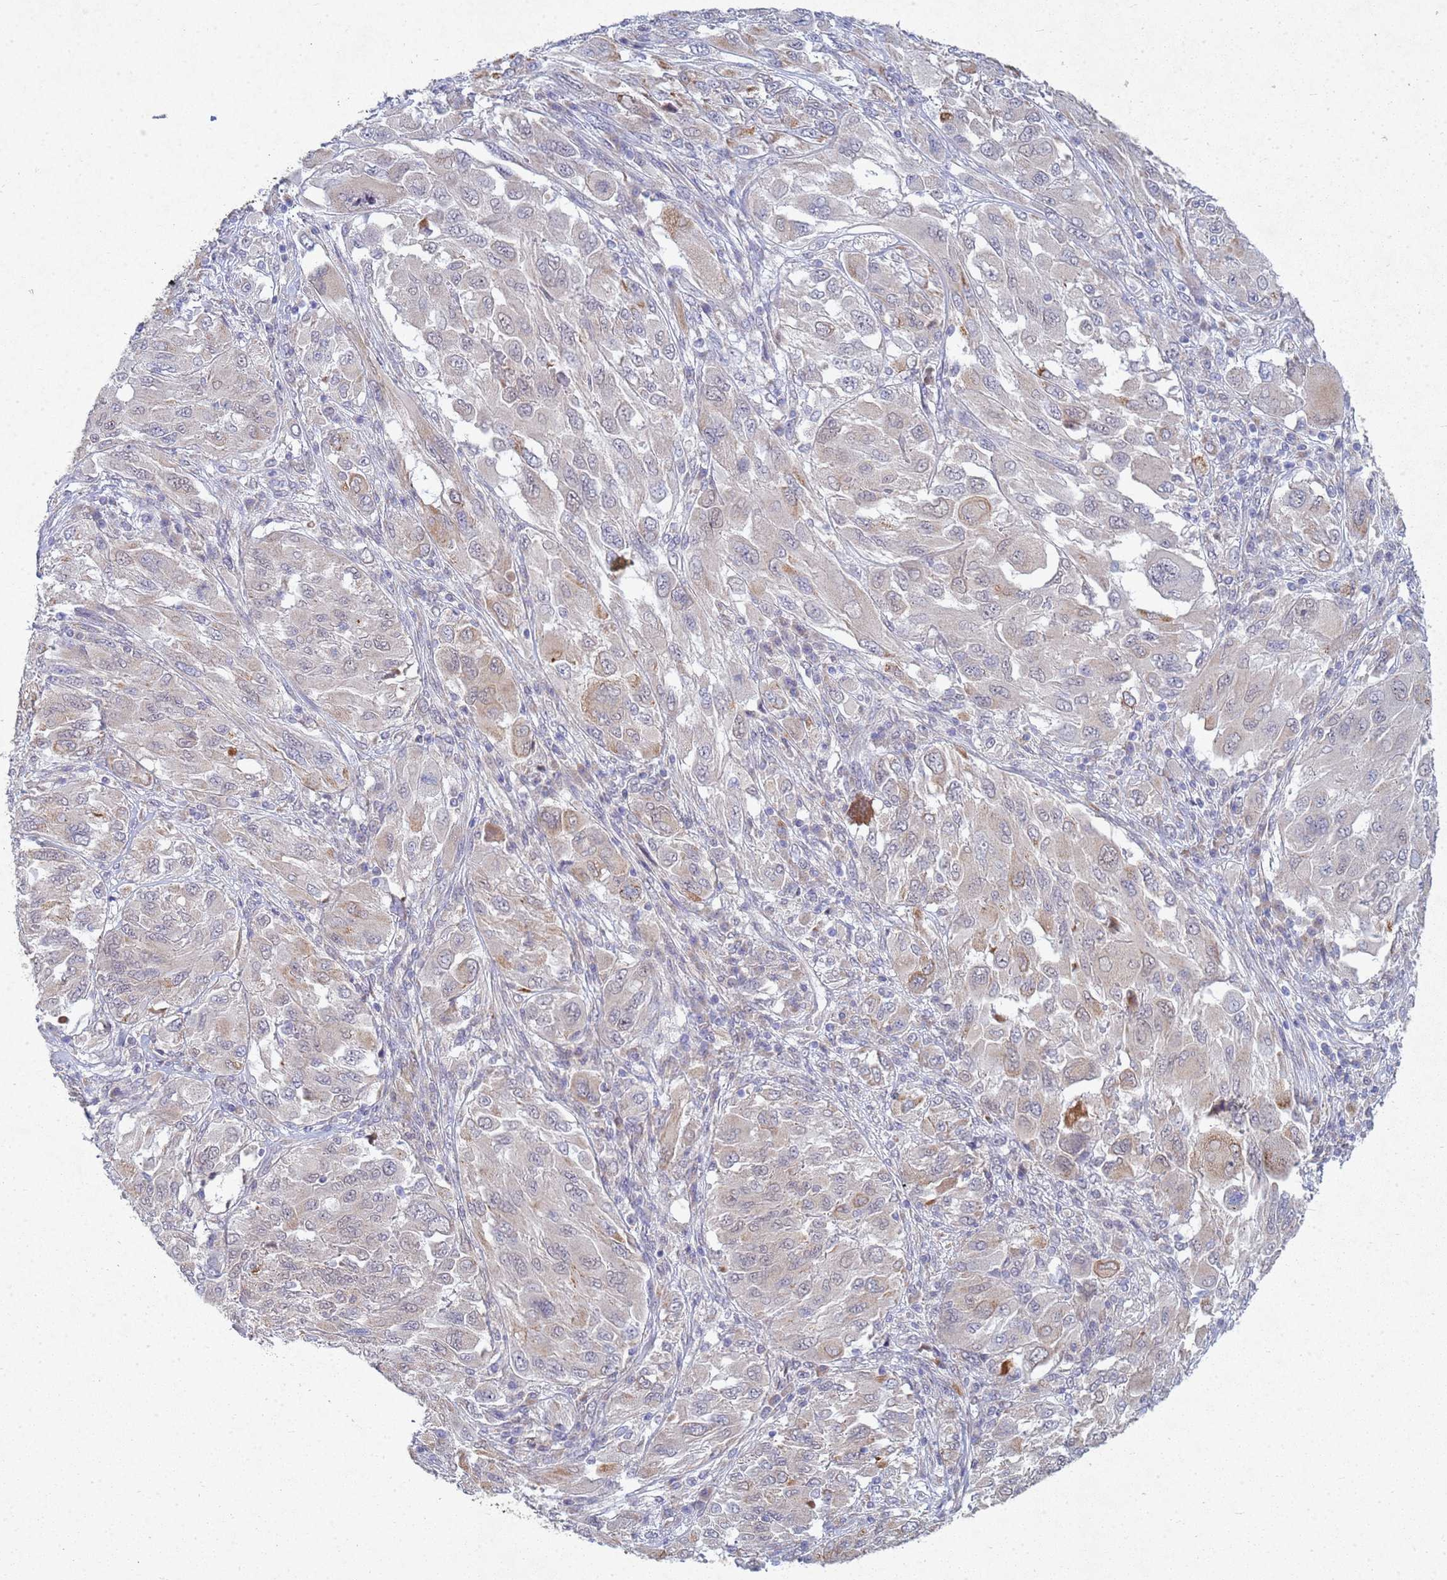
{"staining": {"intensity": "moderate", "quantity": "<25%", "location": "cytoplasmic/membranous"}, "tissue": "melanoma", "cell_type": "Tumor cells", "image_type": "cancer", "snomed": [{"axis": "morphology", "description": "Malignant melanoma, NOS"}, {"axis": "topography", "description": "Skin"}], "caption": "Moderate cytoplasmic/membranous protein positivity is present in approximately <25% of tumor cells in malignant melanoma.", "gene": "TNPO2", "patient": {"sex": "female", "age": 91}}